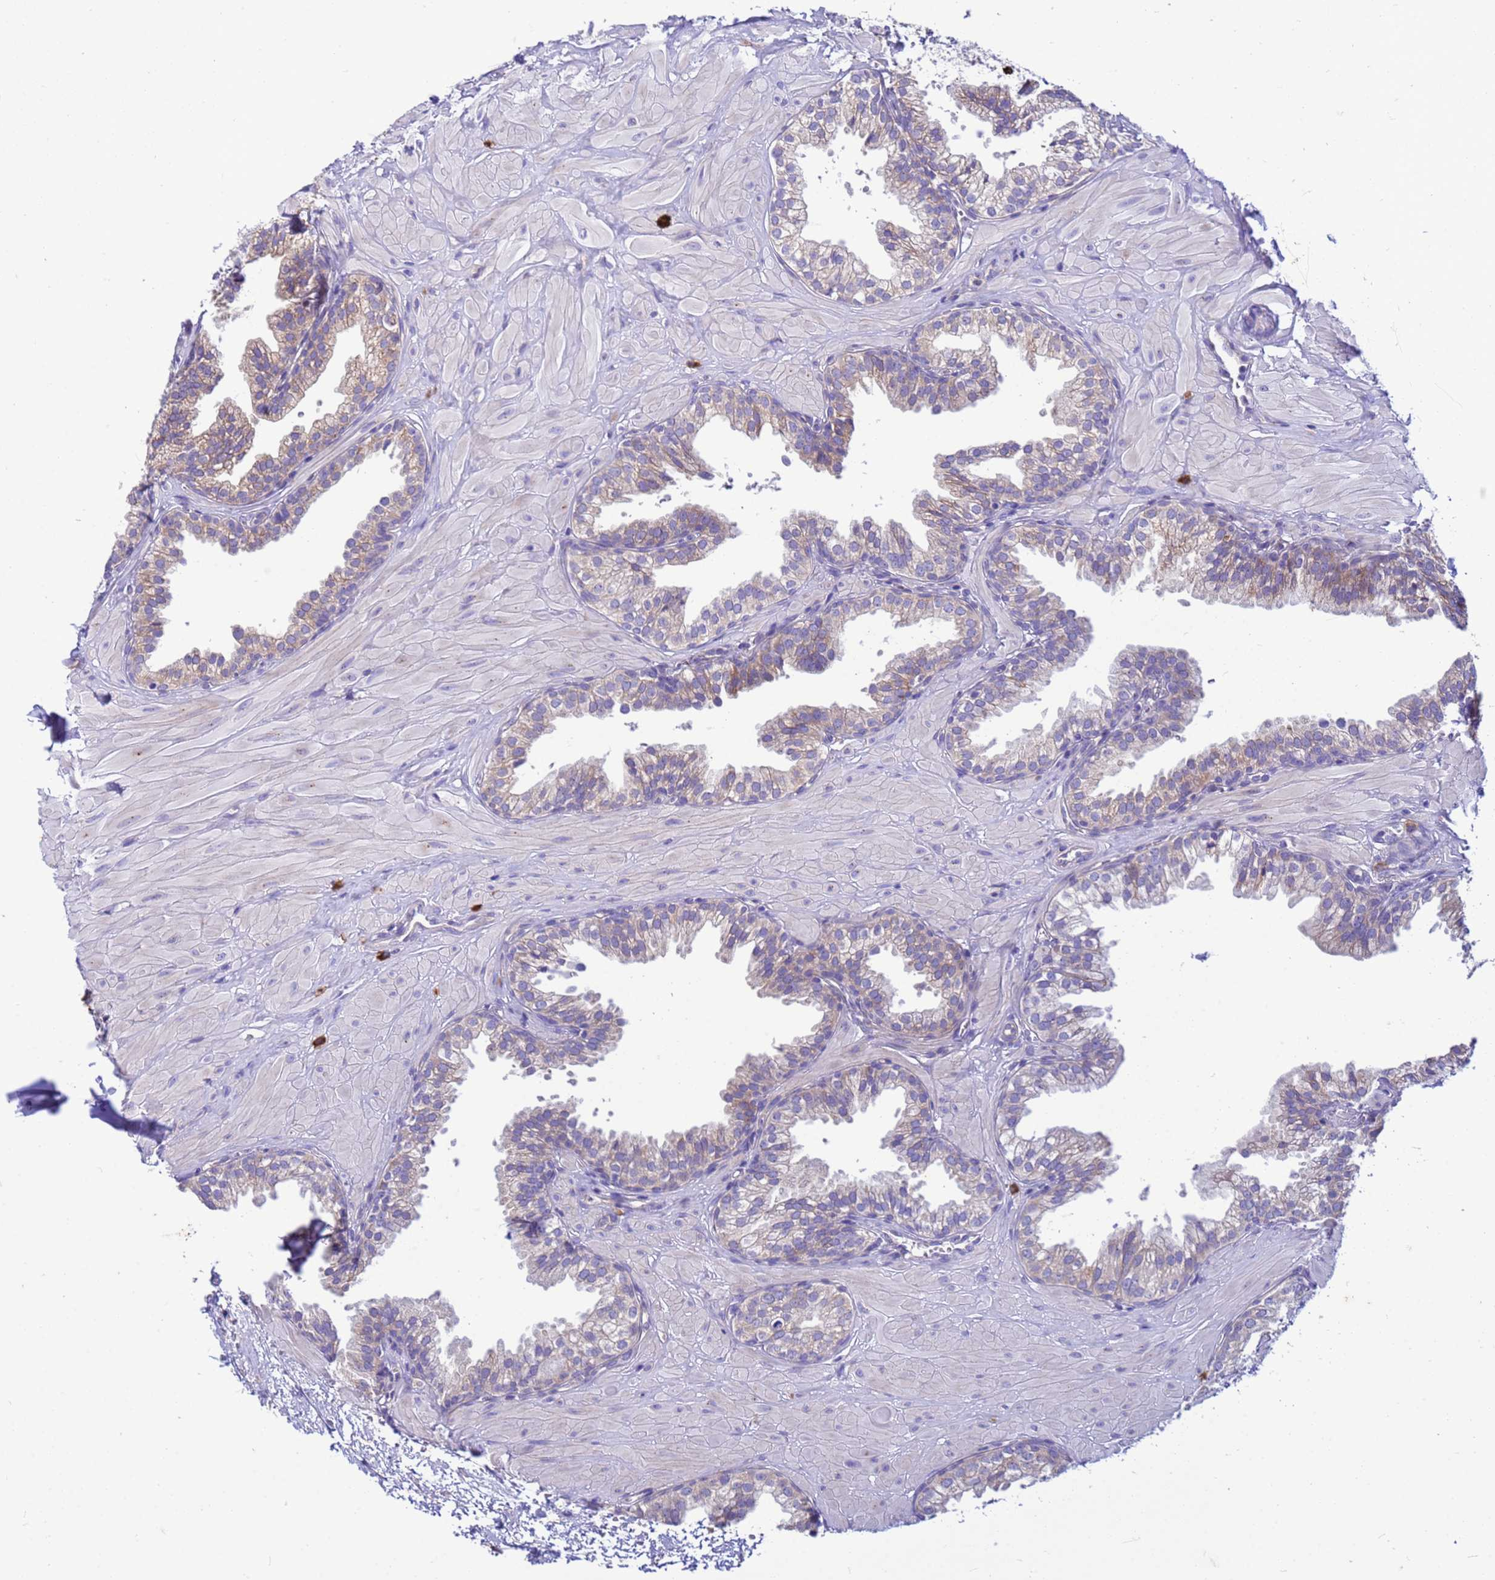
{"staining": {"intensity": "weak", "quantity": "25%-75%", "location": "cytoplasmic/membranous"}, "tissue": "prostate", "cell_type": "Glandular cells", "image_type": "normal", "snomed": [{"axis": "morphology", "description": "Normal tissue, NOS"}, {"axis": "topography", "description": "Prostate"}, {"axis": "topography", "description": "Peripheral nerve tissue"}], "caption": "A high-resolution micrograph shows immunohistochemistry staining of benign prostate, which reveals weak cytoplasmic/membranous expression in approximately 25%-75% of glandular cells. The staining was performed using DAB, with brown indicating positive protein expression. Nuclei are stained blue with hematoxylin.", "gene": "THAP5", "patient": {"sex": "male", "age": 55}}